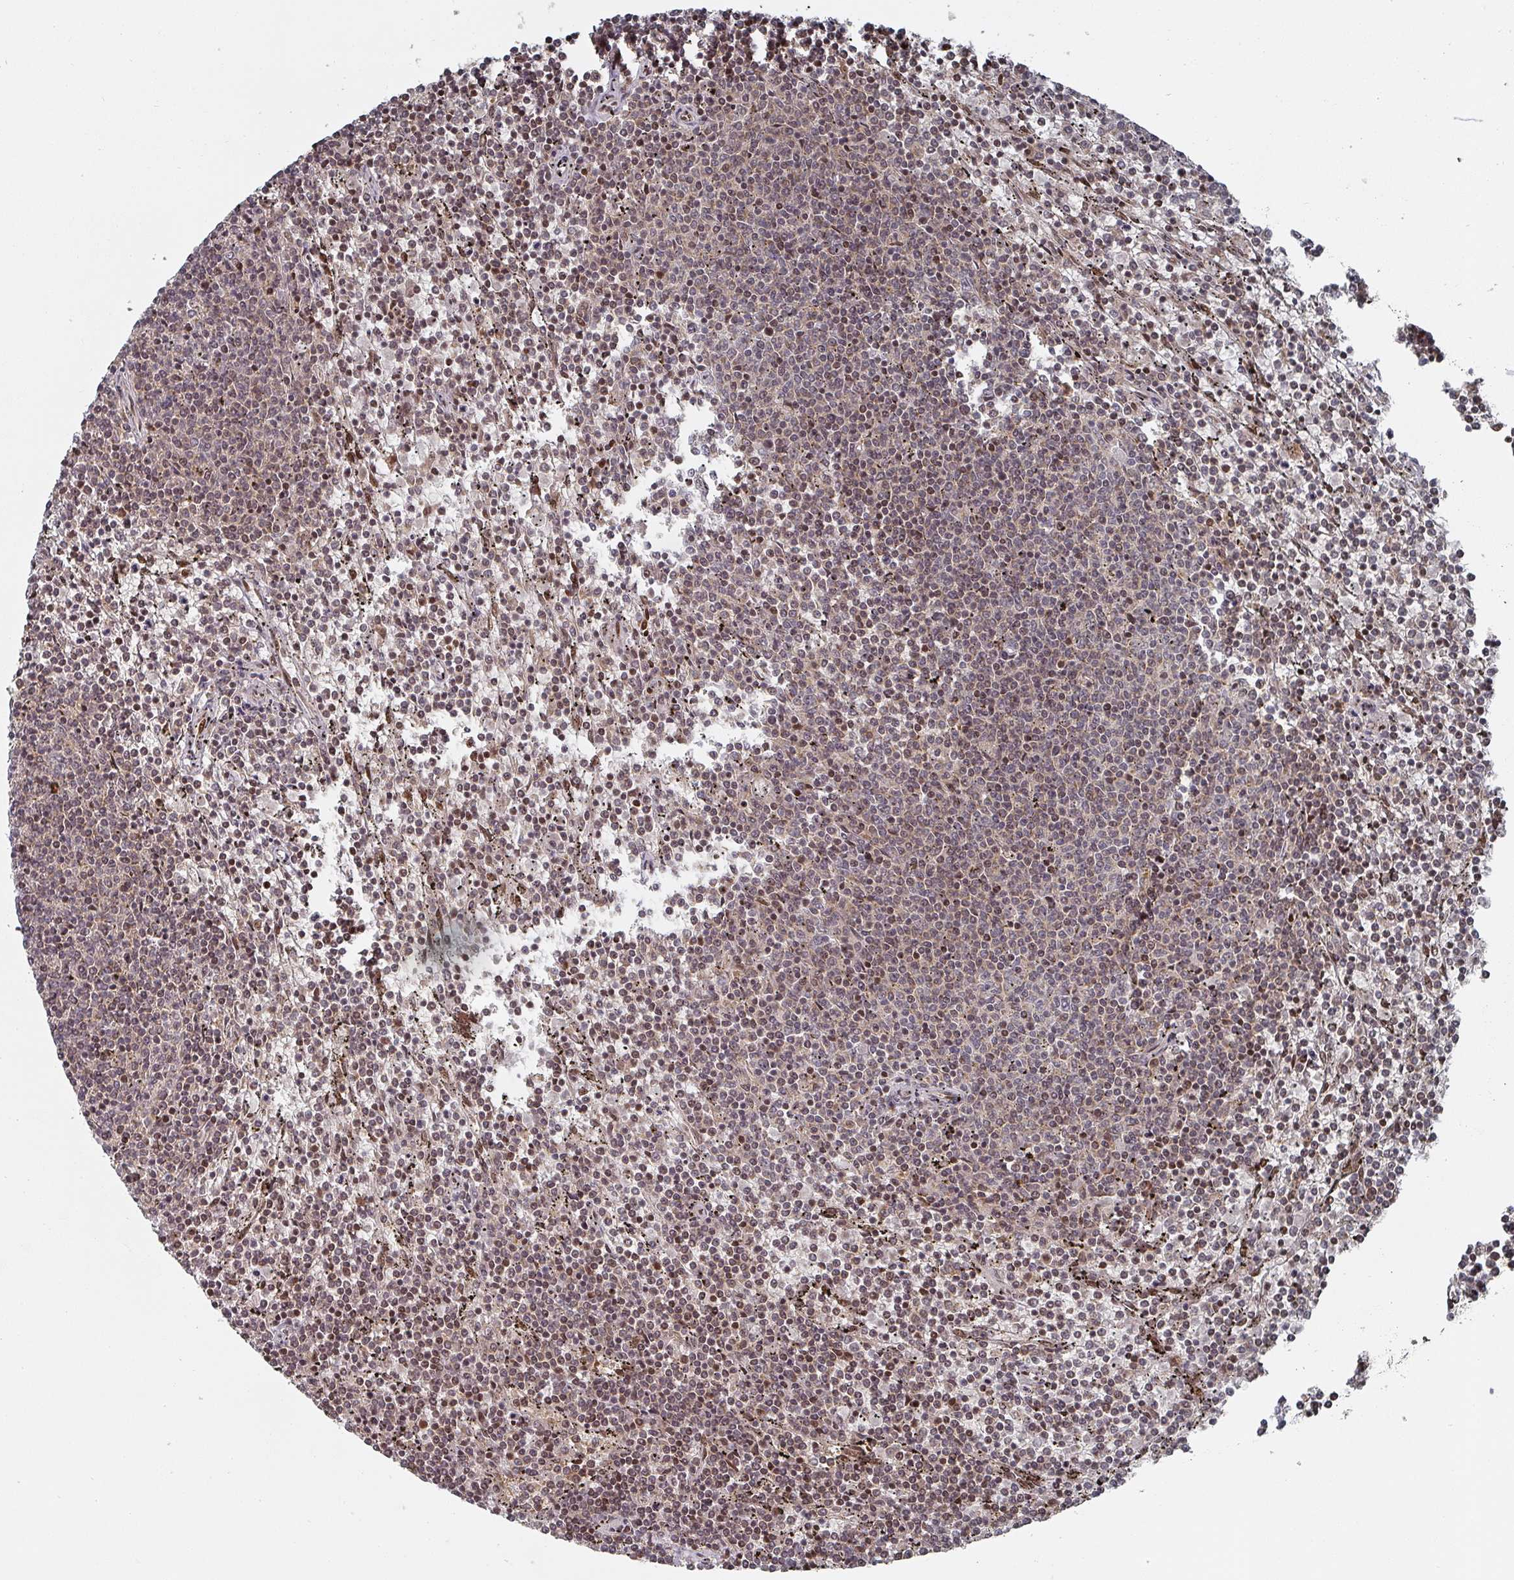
{"staining": {"intensity": "weak", "quantity": "25%-75%", "location": "nuclear"}, "tissue": "lymphoma", "cell_type": "Tumor cells", "image_type": "cancer", "snomed": [{"axis": "morphology", "description": "Malignant lymphoma, non-Hodgkin's type, Low grade"}, {"axis": "topography", "description": "Spleen"}], "caption": "Immunohistochemistry (IHC) of human lymphoma displays low levels of weak nuclear positivity in about 25%-75% of tumor cells.", "gene": "KIF1C", "patient": {"sex": "female", "age": 50}}